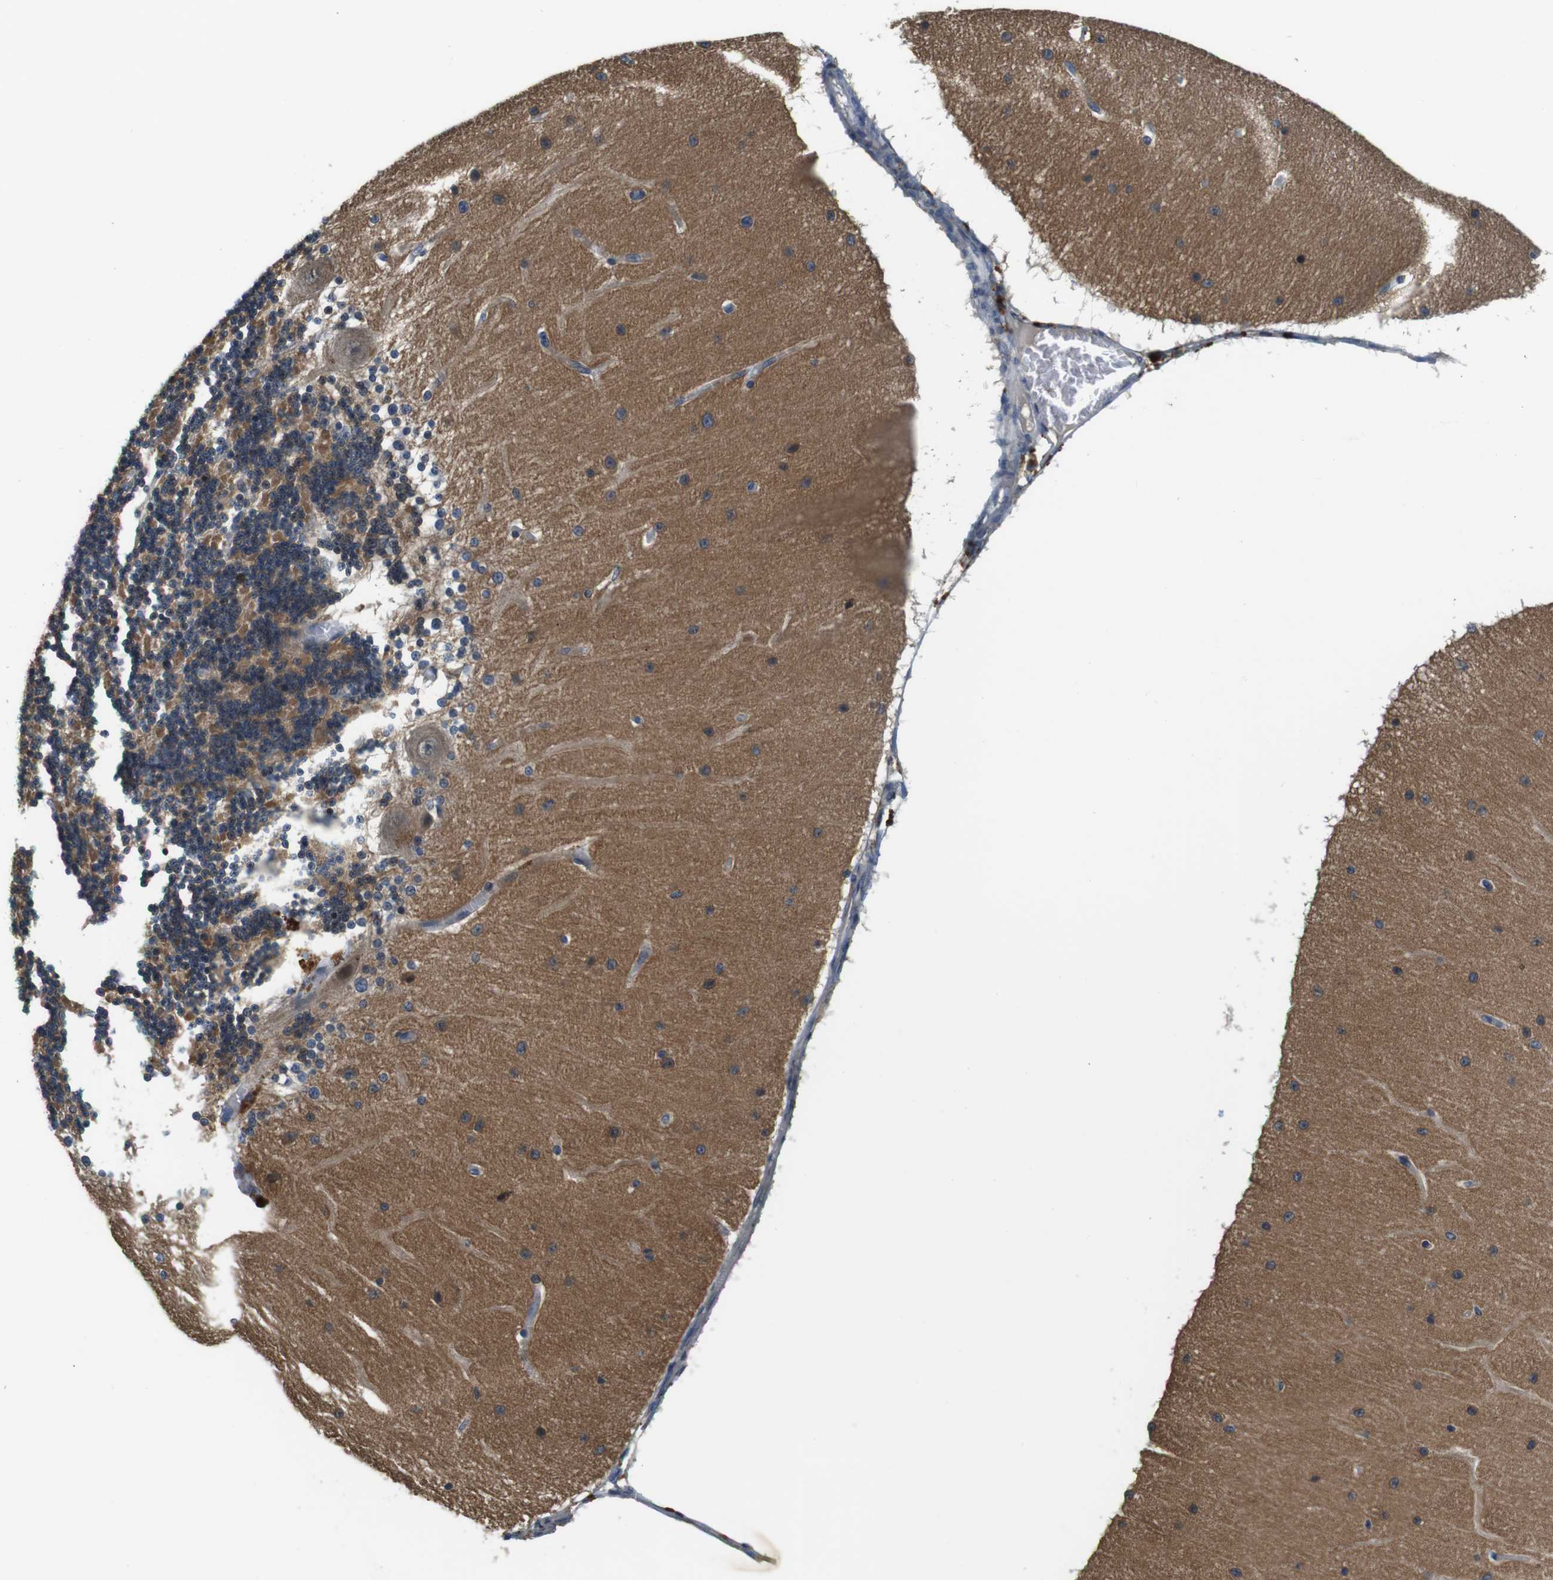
{"staining": {"intensity": "moderate", "quantity": ">75%", "location": "cytoplasmic/membranous,nuclear"}, "tissue": "cerebellum", "cell_type": "Cells in granular layer", "image_type": "normal", "snomed": [{"axis": "morphology", "description": "Normal tissue, NOS"}, {"axis": "topography", "description": "Cerebellum"}], "caption": "Cerebellum was stained to show a protein in brown. There is medium levels of moderate cytoplasmic/membranous,nuclear staining in approximately >75% of cells in granular layer.", "gene": "CD163L1", "patient": {"sex": "female", "age": 54}}